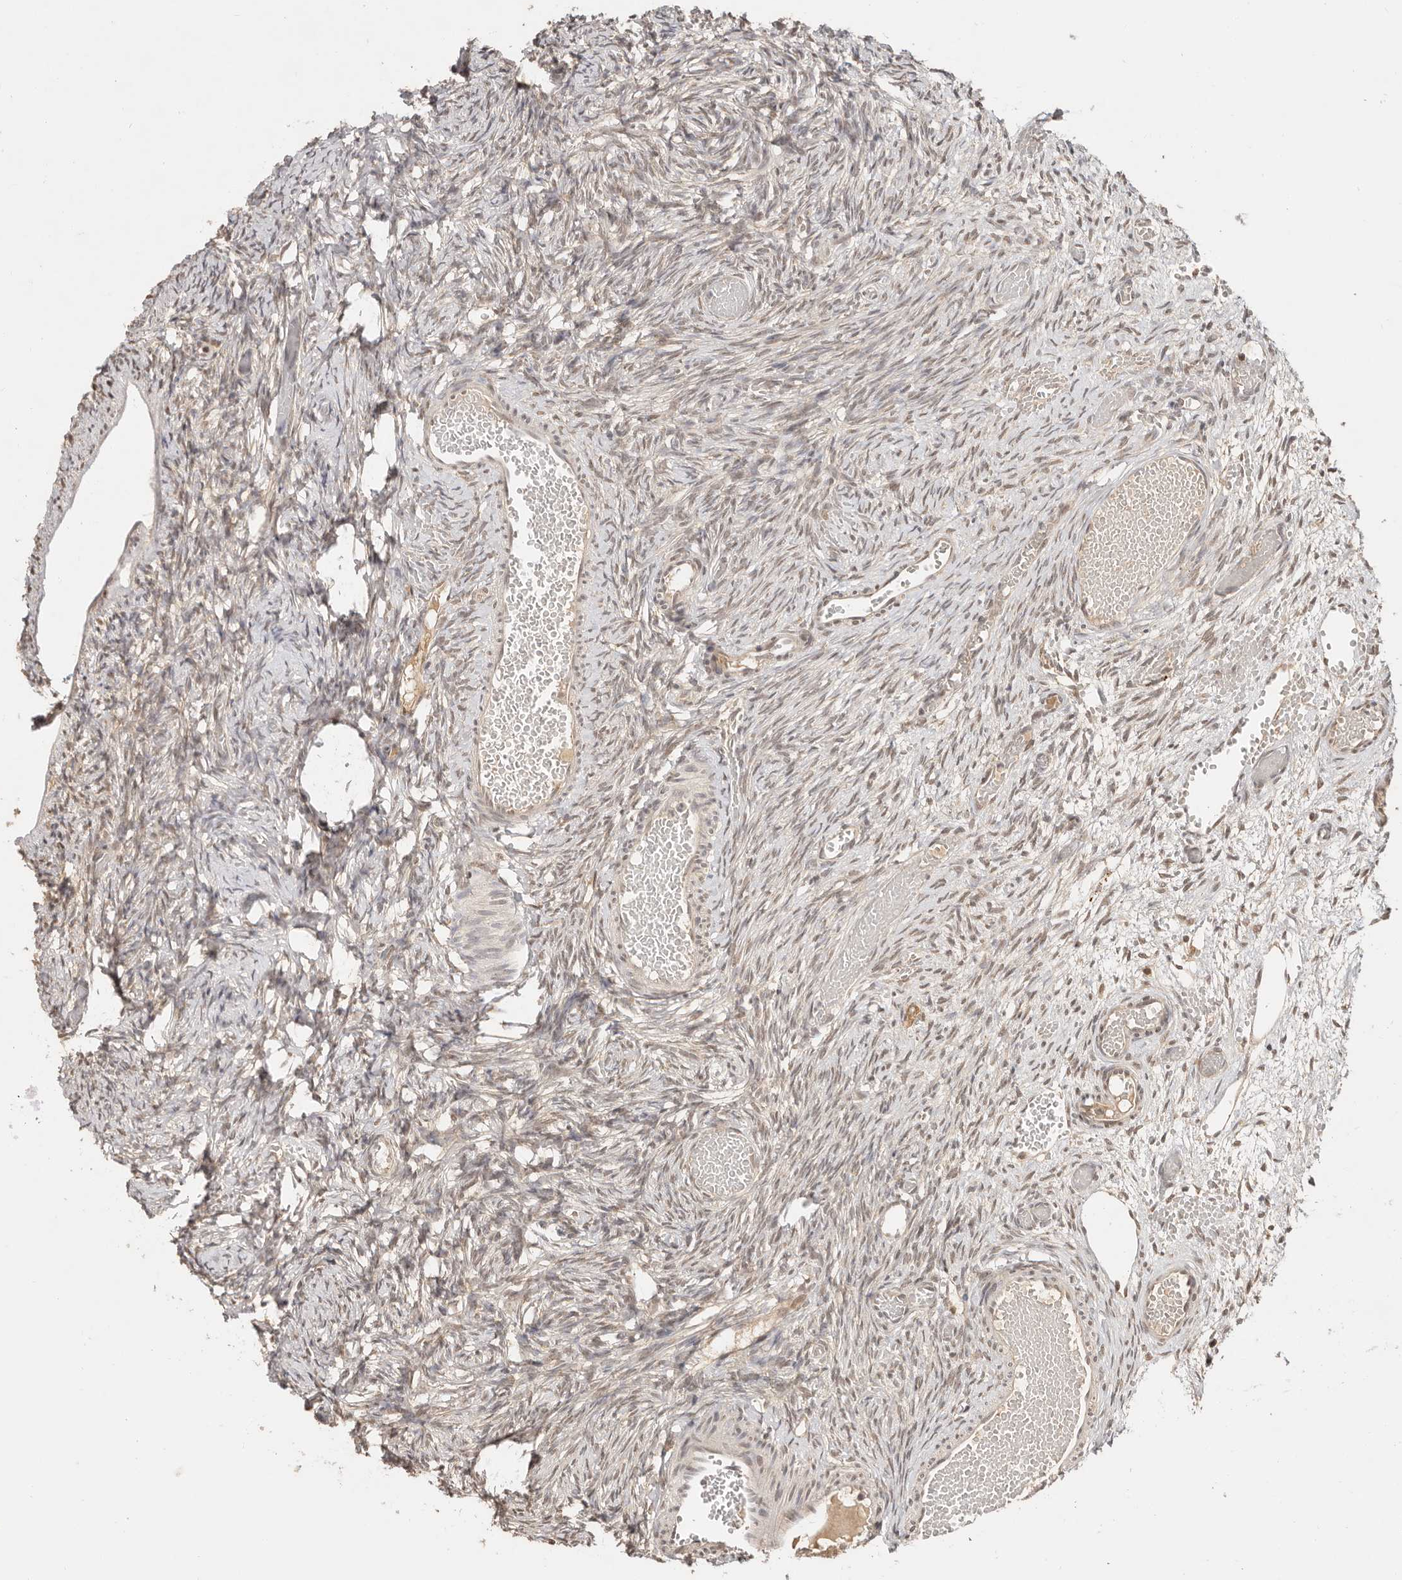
{"staining": {"intensity": "weak", "quantity": "<25%", "location": "nuclear"}, "tissue": "ovary", "cell_type": "Ovarian stroma cells", "image_type": "normal", "snomed": [{"axis": "morphology", "description": "Adenocarcinoma, NOS"}, {"axis": "topography", "description": "Endometrium"}], "caption": "A high-resolution photomicrograph shows immunohistochemistry staining of normal ovary, which reveals no significant expression in ovarian stroma cells.", "gene": "PSMA5", "patient": {"sex": "female", "age": 32}}